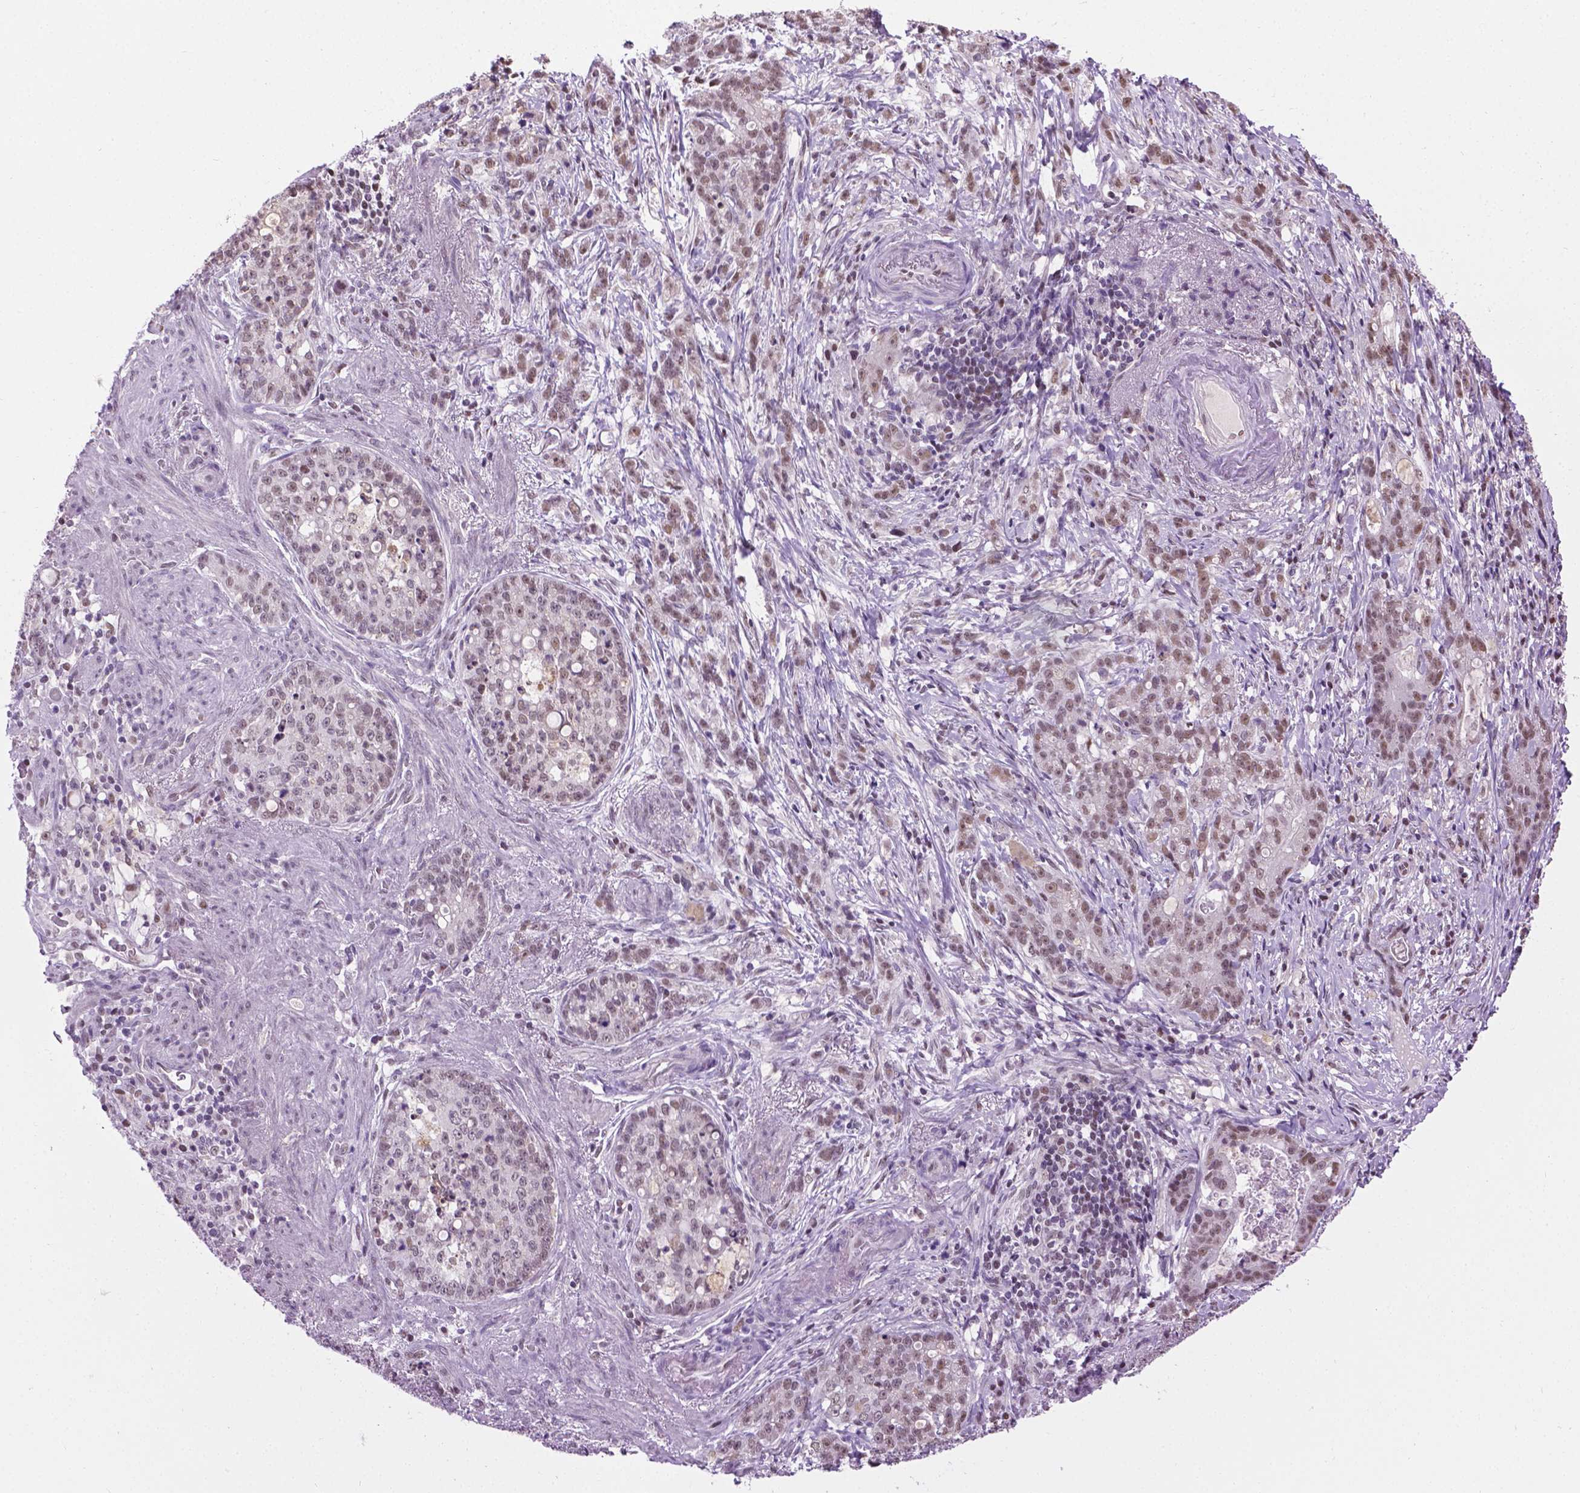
{"staining": {"intensity": "weak", "quantity": ">75%", "location": "nuclear"}, "tissue": "stomach cancer", "cell_type": "Tumor cells", "image_type": "cancer", "snomed": [{"axis": "morphology", "description": "Adenocarcinoma, NOS"}, {"axis": "topography", "description": "Stomach, lower"}], "caption": "Immunohistochemical staining of human adenocarcinoma (stomach) reveals weak nuclear protein positivity in about >75% of tumor cells.", "gene": "ABI2", "patient": {"sex": "male", "age": 88}}